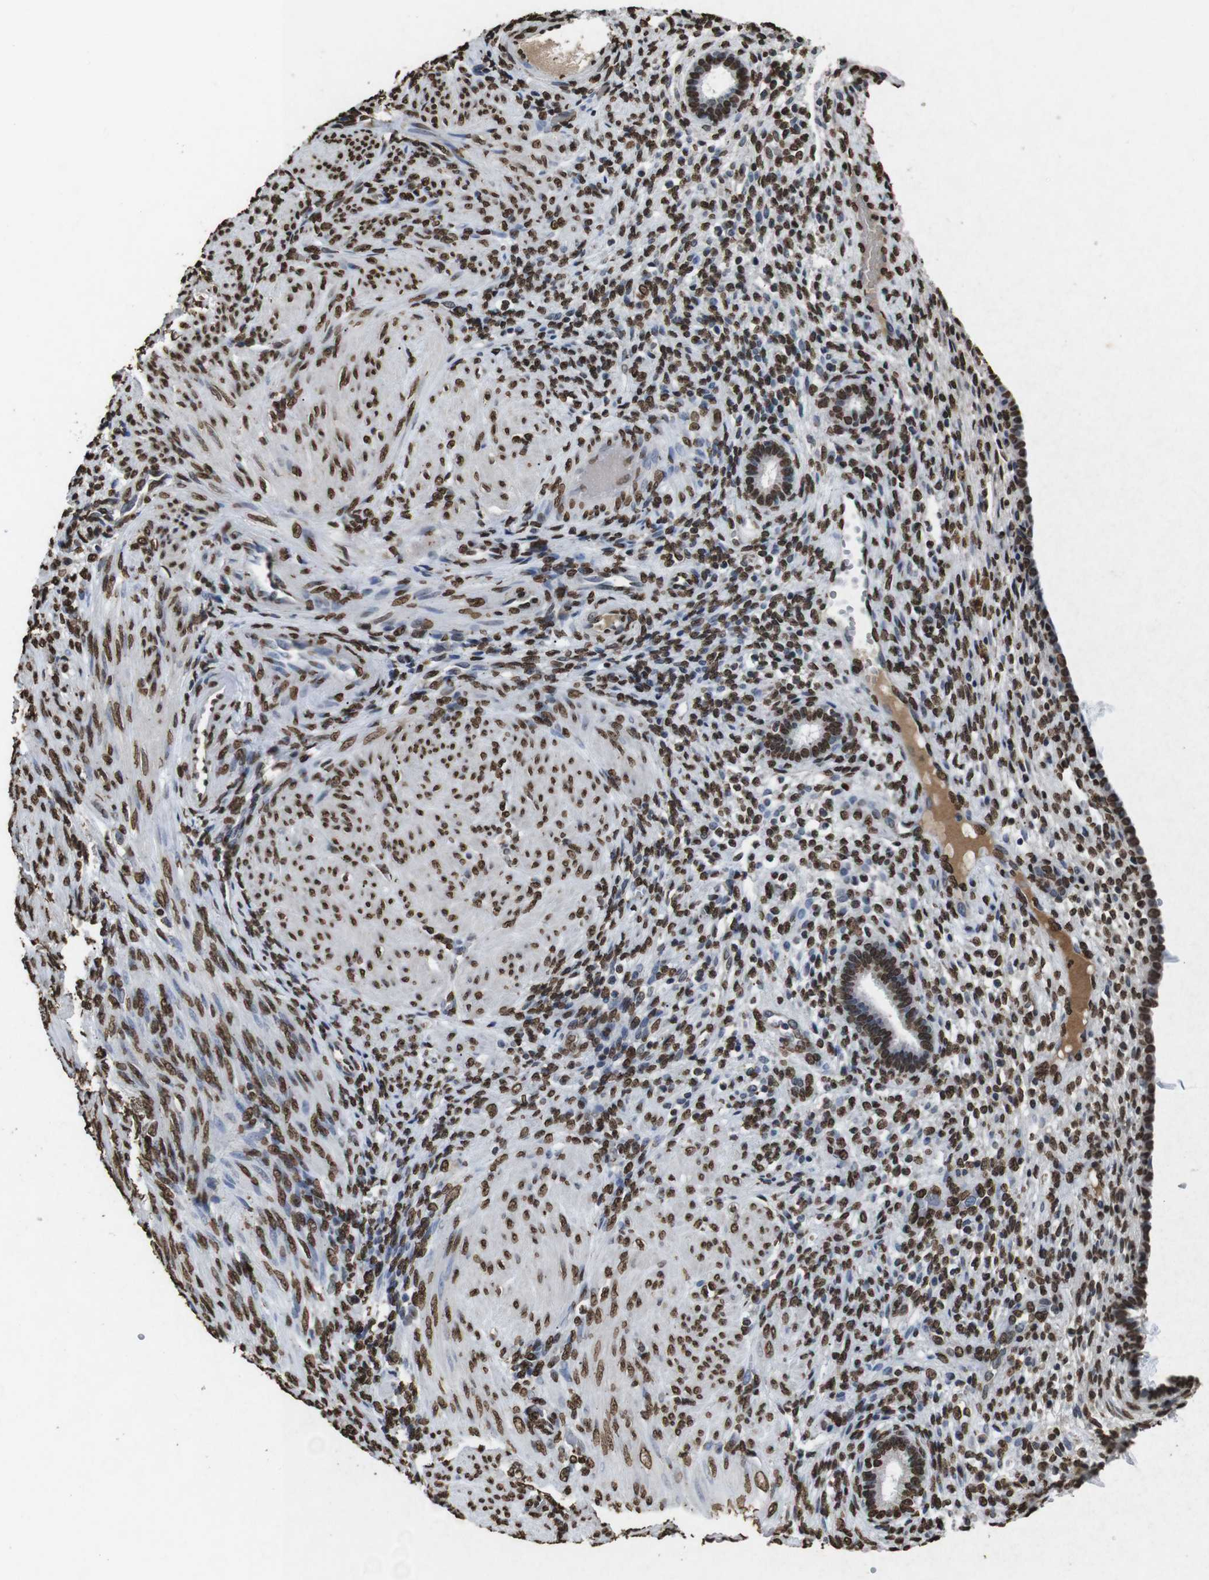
{"staining": {"intensity": "strong", "quantity": ">75%", "location": "nuclear"}, "tissue": "endometrium", "cell_type": "Cells in endometrial stroma", "image_type": "normal", "snomed": [{"axis": "morphology", "description": "Normal tissue, NOS"}, {"axis": "topography", "description": "Endometrium"}], "caption": "Approximately >75% of cells in endometrial stroma in normal endometrium show strong nuclear protein positivity as visualized by brown immunohistochemical staining.", "gene": "MDM2", "patient": {"sex": "female", "age": 72}}